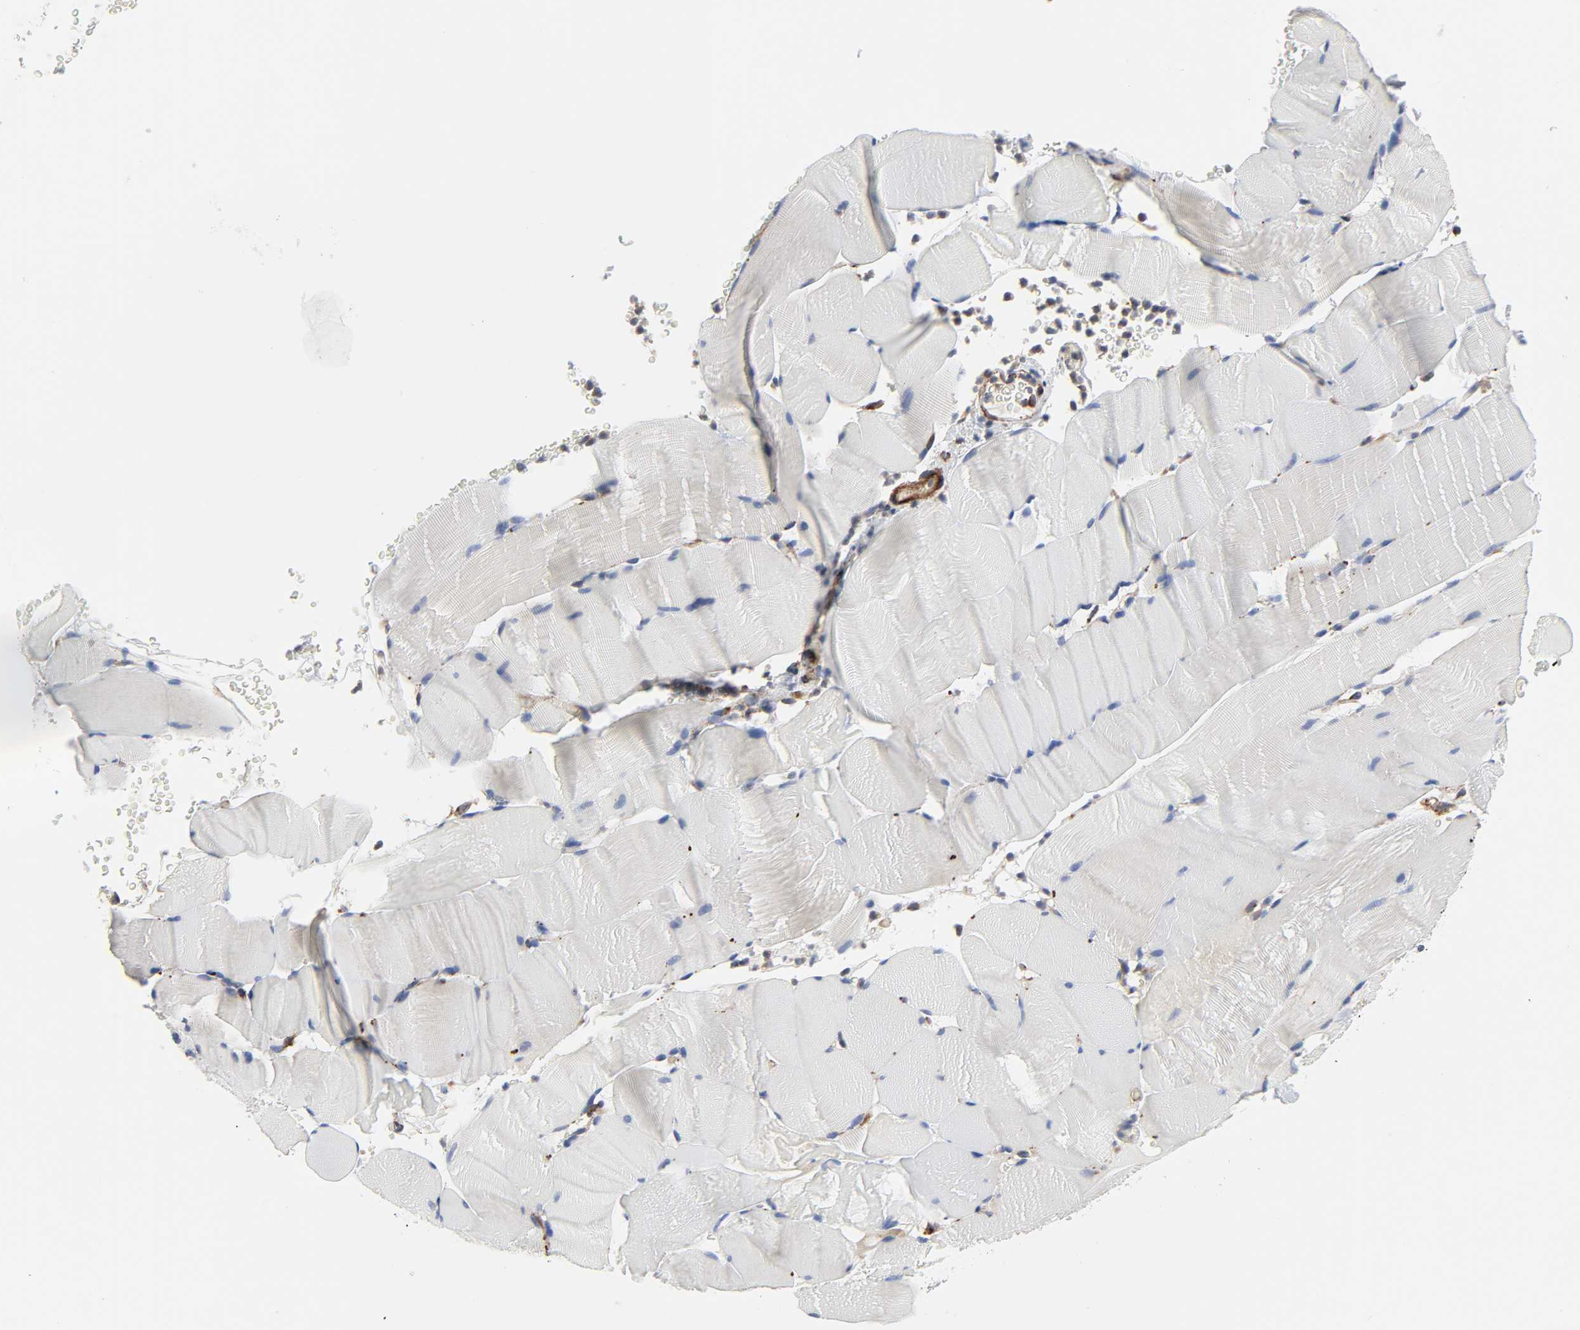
{"staining": {"intensity": "negative", "quantity": "none", "location": "none"}, "tissue": "skeletal muscle", "cell_type": "Myocytes", "image_type": "normal", "snomed": [{"axis": "morphology", "description": "Normal tissue, NOS"}, {"axis": "topography", "description": "Skeletal muscle"}], "caption": "Immunohistochemical staining of benign human skeletal muscle shows no significant positivity in myocytes.", "gene": "ARHGAP1", "patient": {"sex": "male", "age": 62}}